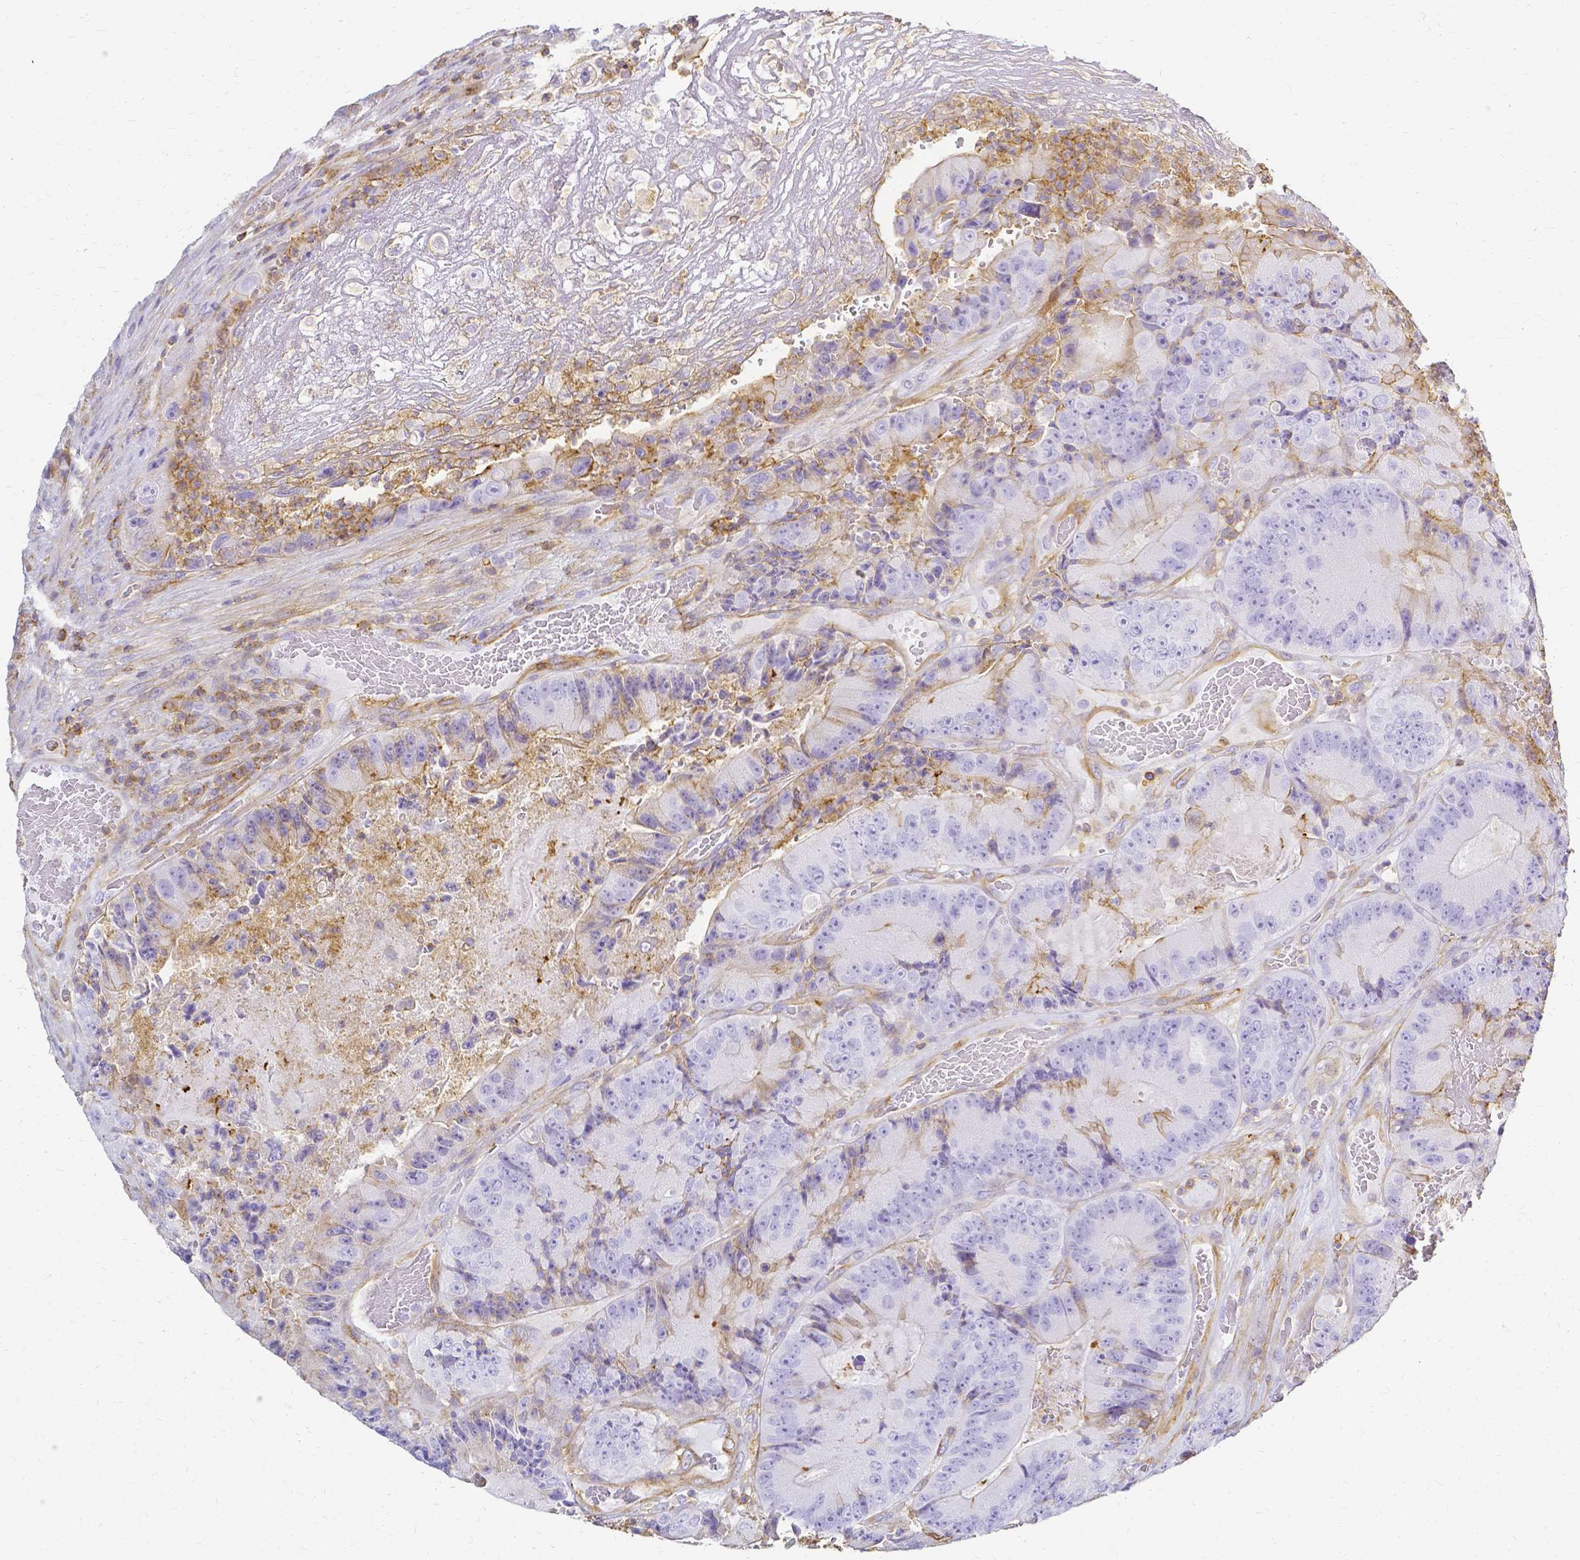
{"staining": {"intensity": "negative", "quantity": "none", "location": "none"}, "tissue": "colorectal cancer", "cell_type": "Tumor cells", "image_type": "cancer", "snomed": [{"axis": "morphology", "description": "Adenocarcinoma, NOS"}, {"axis": "topography", "description": "Colon"}], "caption": "An image of human colorectal adenocarcinoma is negative for staining in tumor cells.", "gene": "HSPA12A", "patient": {"sex": "female", "age": 86}}